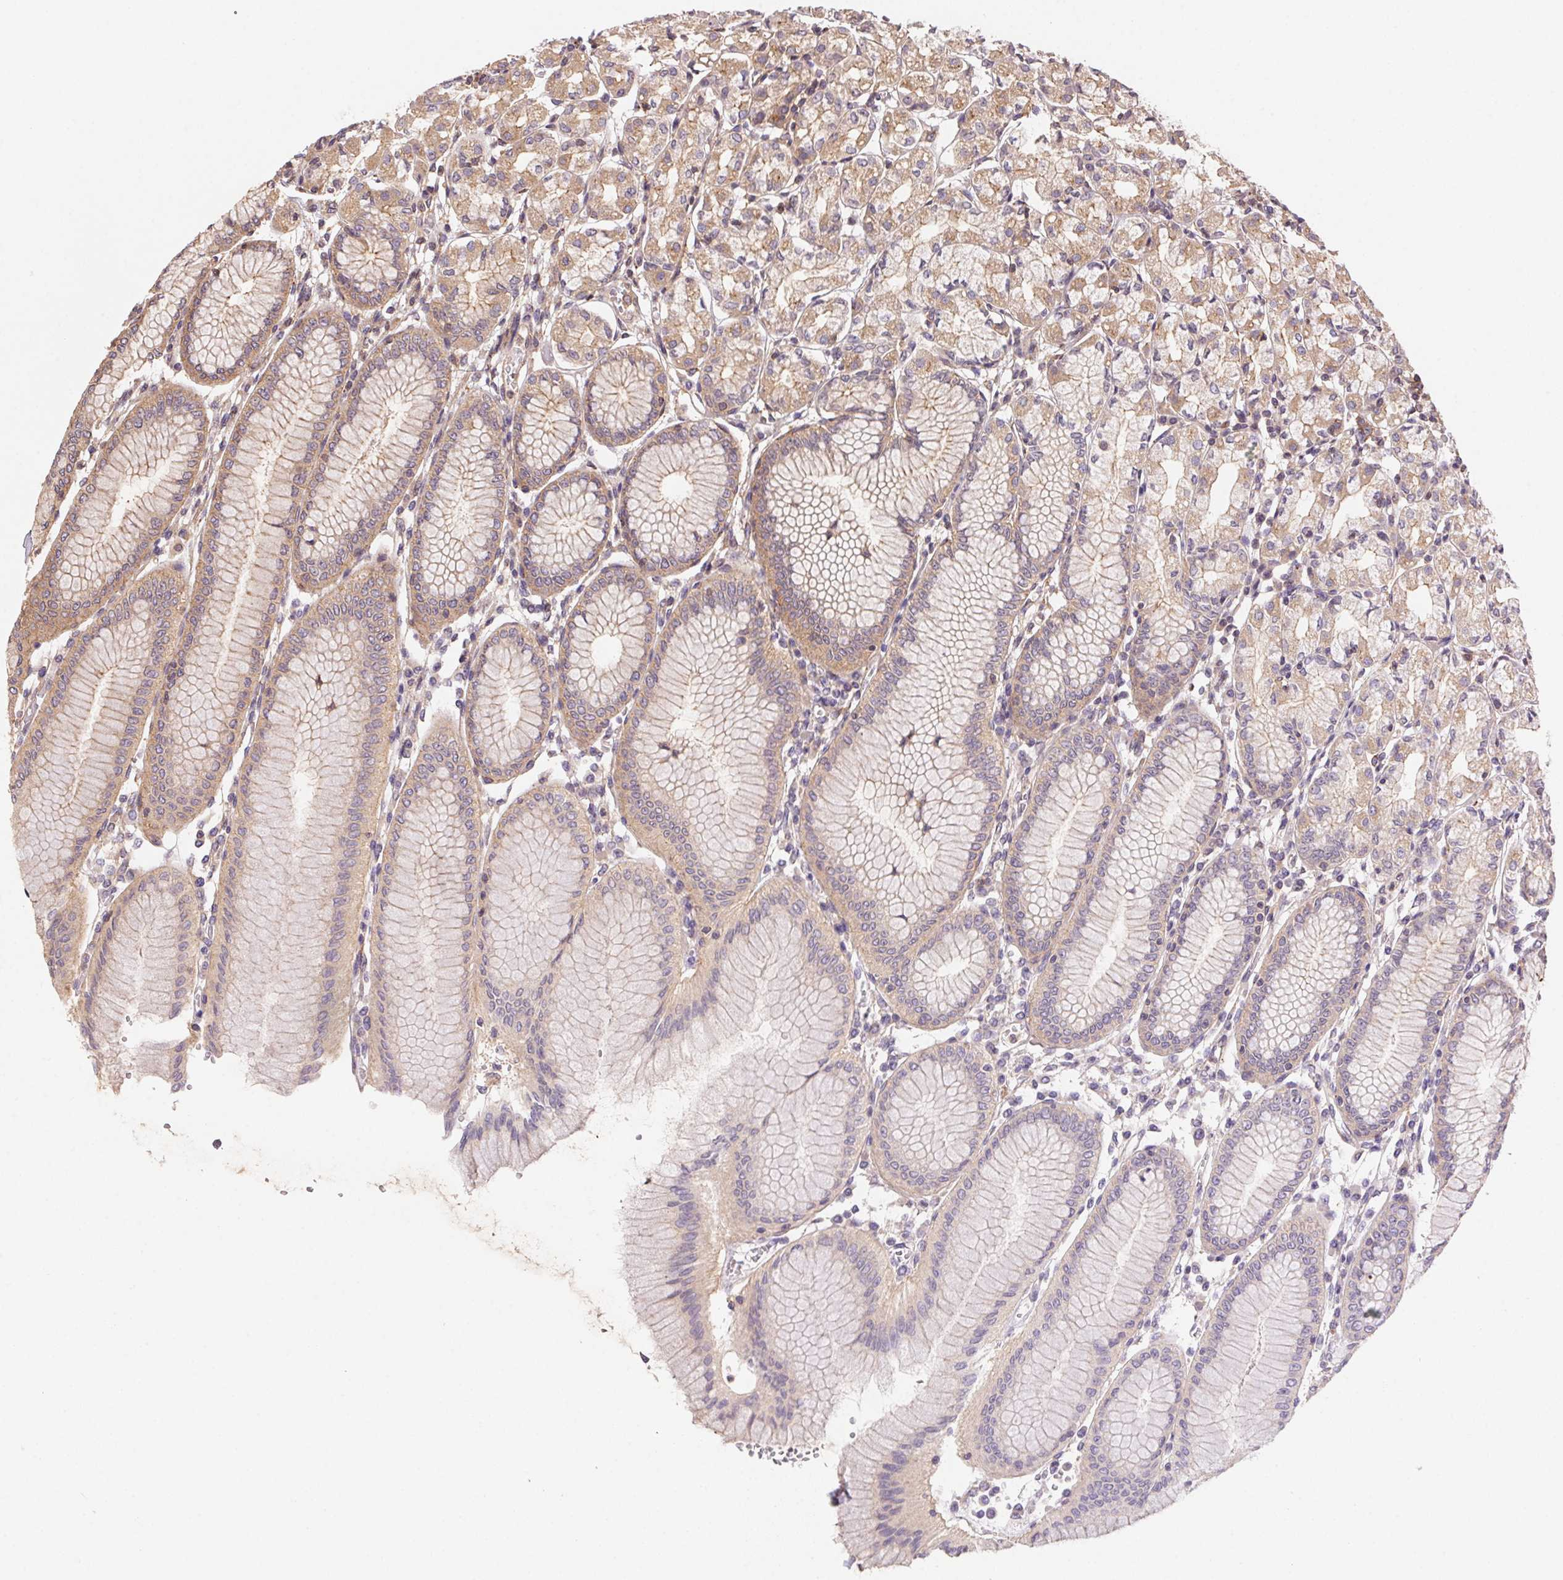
{"staining": {"intensity": "moderate", "quantity": "25%-75%", "location": "cytoplasmic/membranous"}, "tissue": "stomach", "cell_type": "Glandular cells", "image_type": "normal", "snomed": [{"axis": "morphology", "description": "Normal tissue, NOS"}, {"axis": "topography", "description": "Skeletal muscle"}, {"axis": "topography", "description": "Stomach"}], "caption": "IHC micrograph of normal stomach stained for a protein (brown), which displays medium levels of moderate cytoplasmic/membranous expression in approximately 25%-75% of glandular cells.", "gene": "MEX3D", "patient": {"sex": "female", "age": 57}}